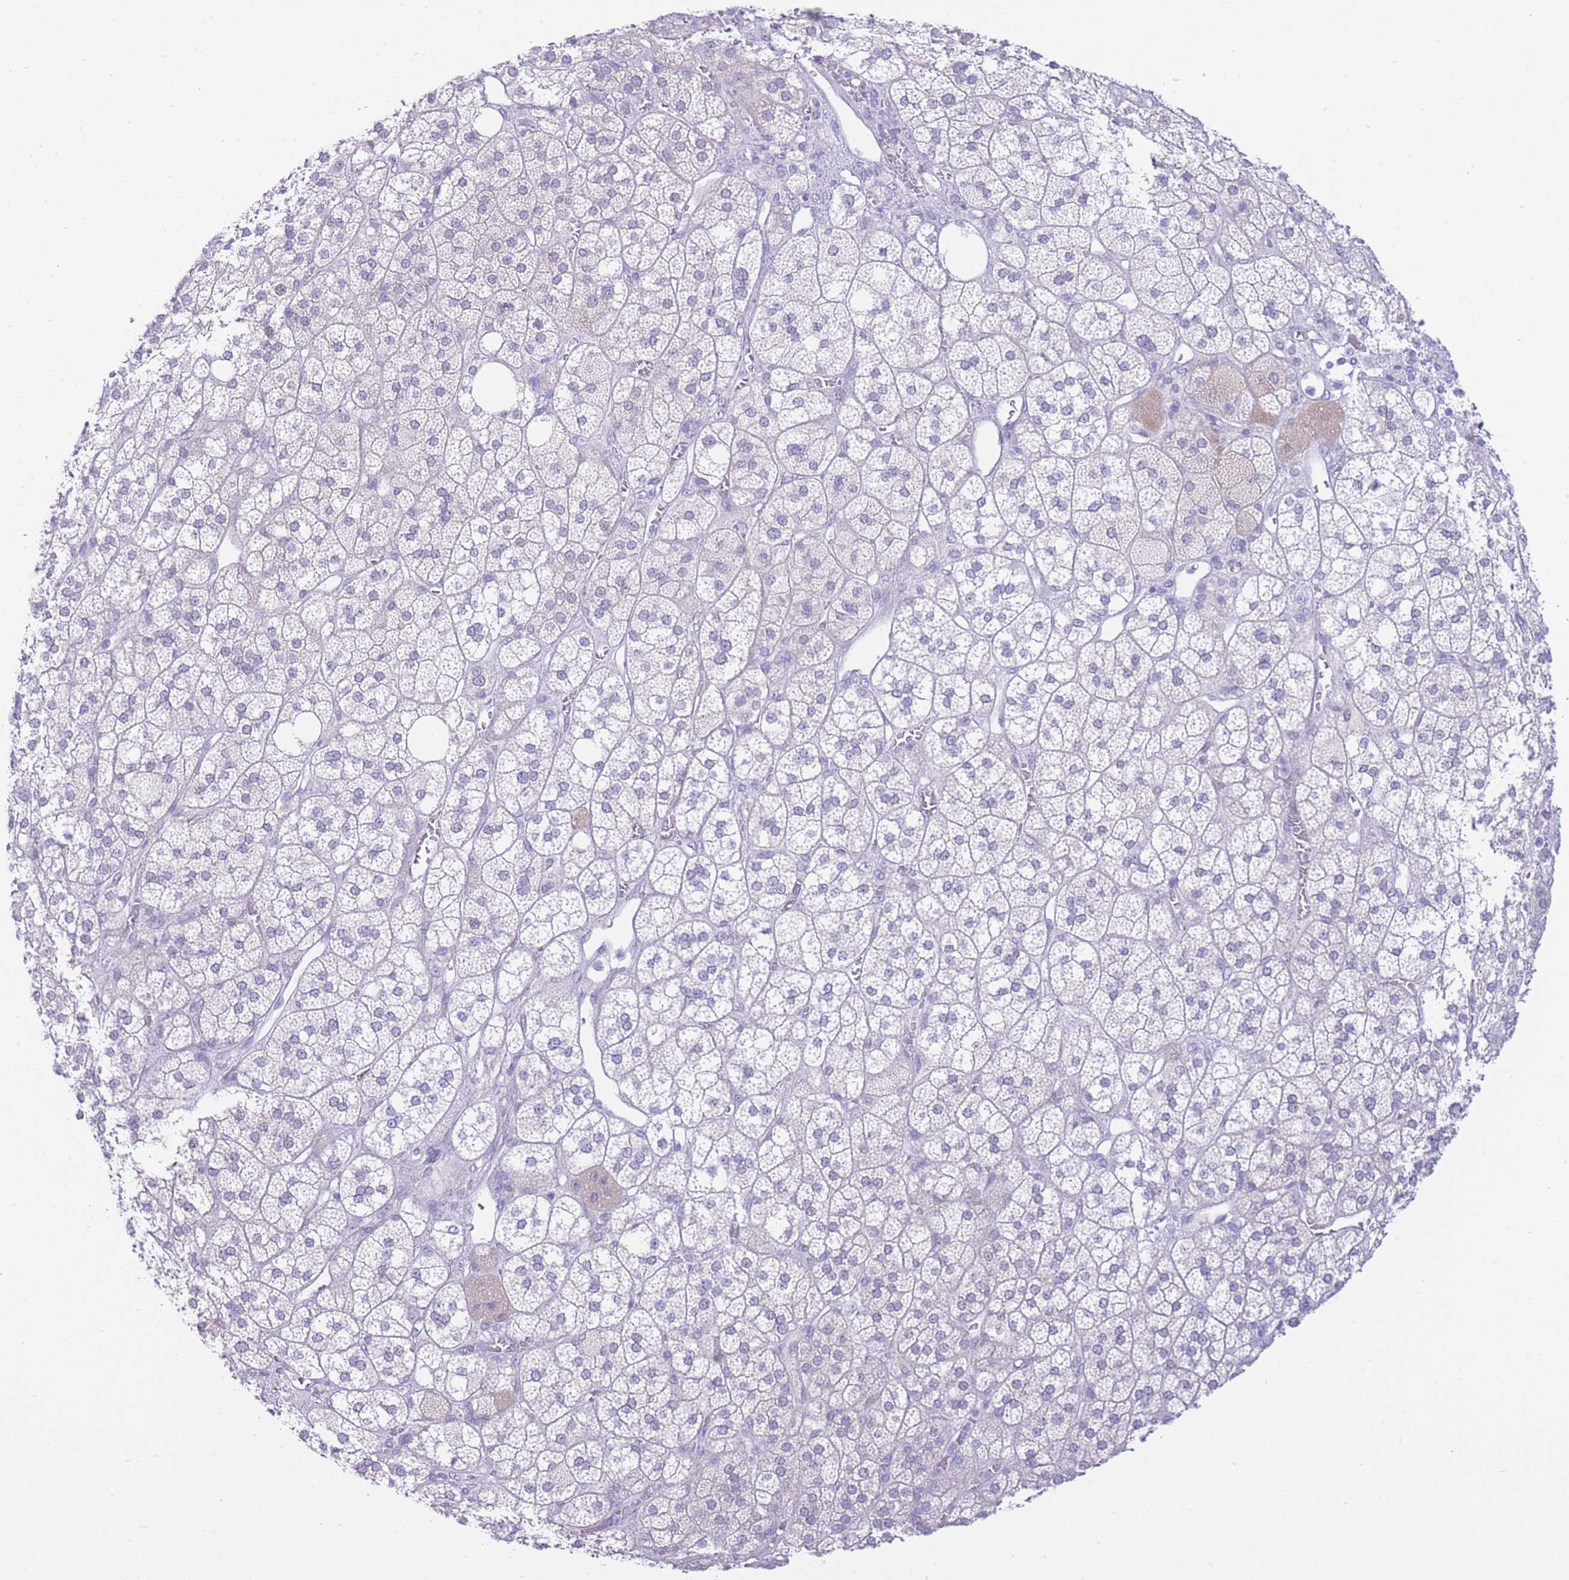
{"staining": {"intensity": "negative", "quantity": "none", "location": "none"}, "tissue": "adrenal gland", "cell_type": "Glandular cells", "image_type": "normal", "snomed": [{"axis": "morphology", "description": "Normal tissue, NOS"}, {"axis": "topography", "description": "Adrenal gland"}], "caption": "Immunohistochemistry histopathology image of benign adrenal gland: human adrenal gland stained with DAB (3,3'-diaminobenzidine) displays no significant protein staining in glandular cells. (Stains: DAB immunohistochemistry with hematoxylin counter stain, Microscopy: brightfield microscopy at high magnification).", "gene": "ZNF212", "patient": {"sex": "male", "age": 61}}